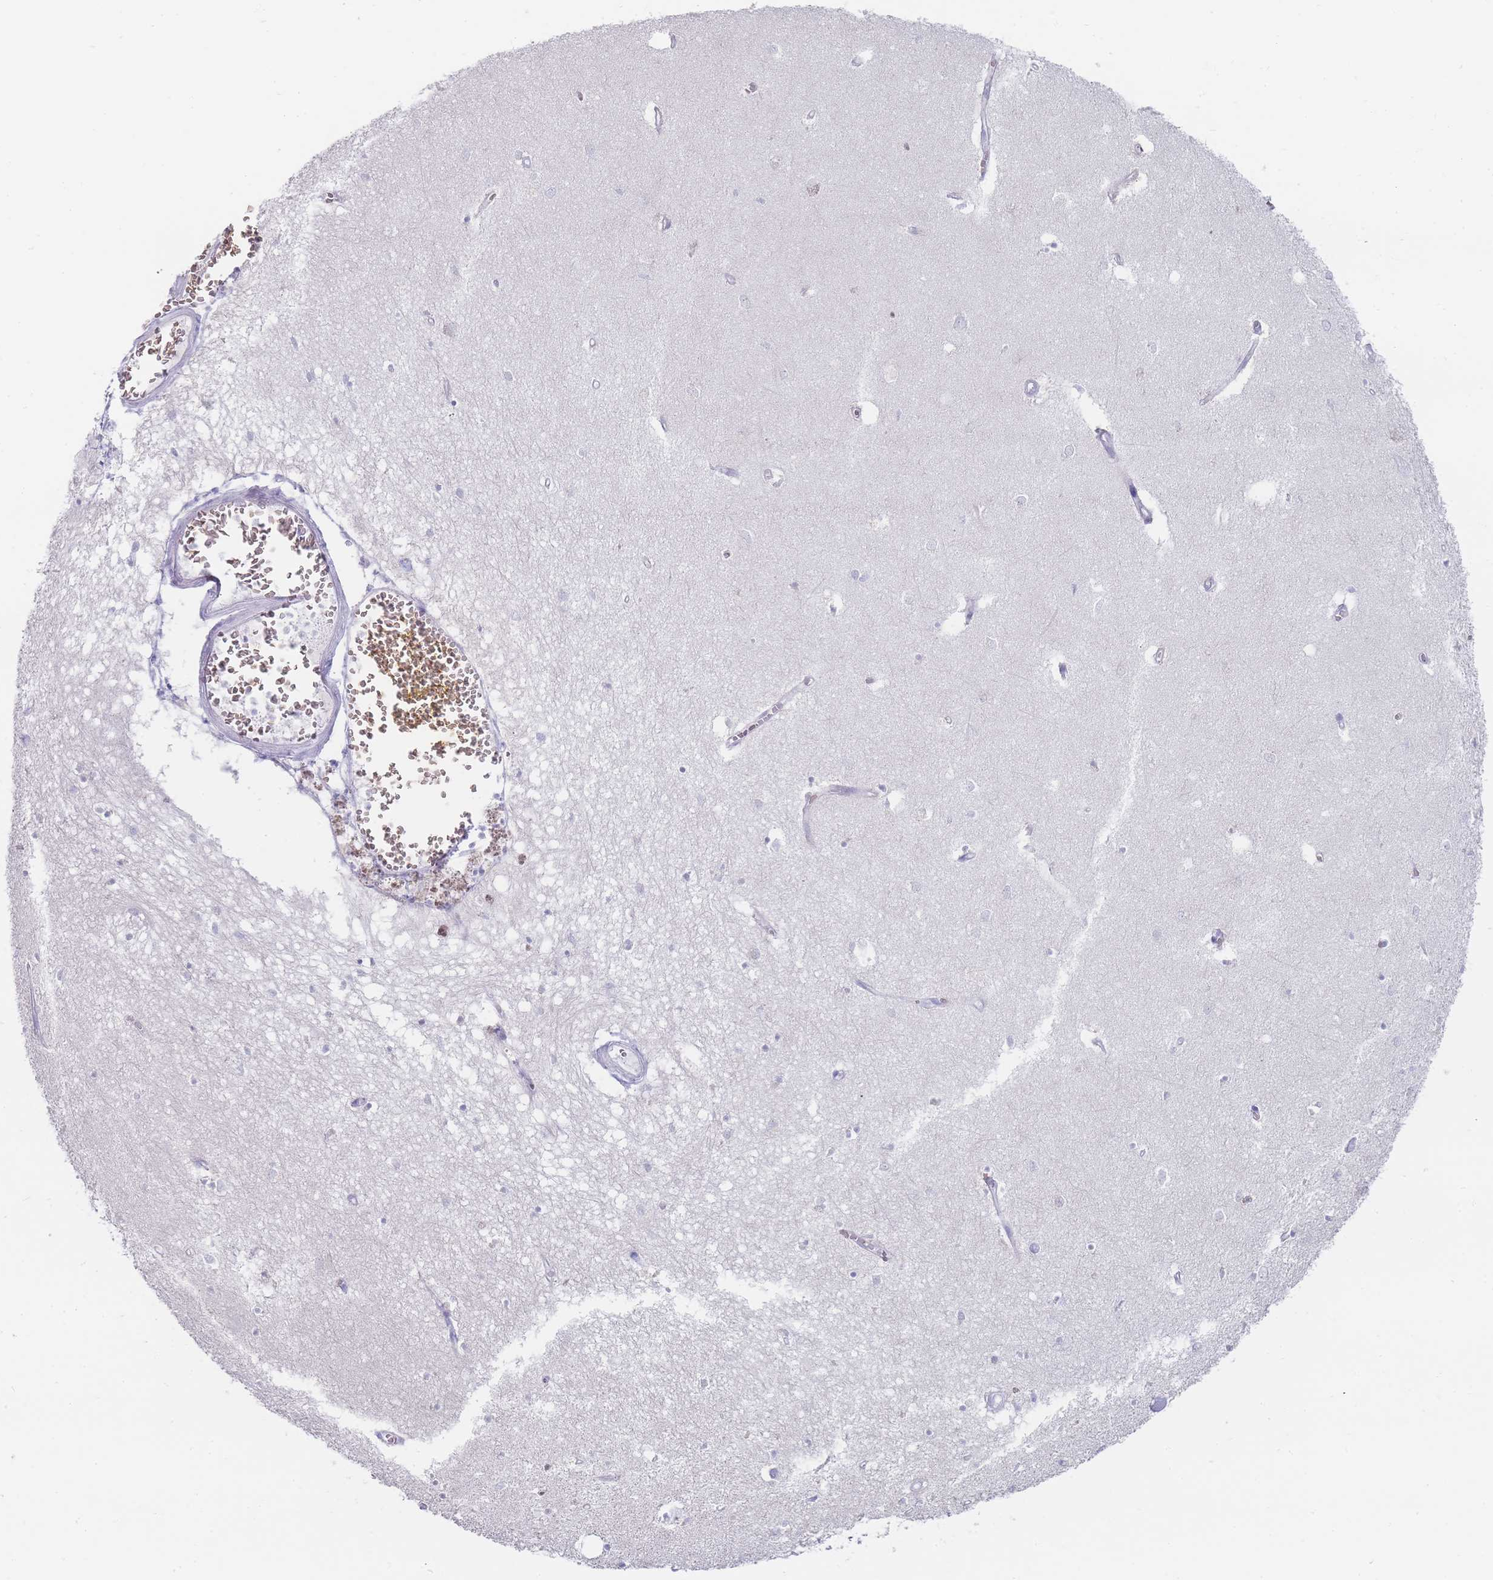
{"staining": {"intensity": "negative", "quantity": "none", "location": "none"}, "tissue": "hippocampus", "cell_type": "Glial cells", "image_type": "normal", "snomed": [{"axis": "morphology", "description": "Normal tissue, NOS"}, {"axis": "topography", "description": "Hippocampus"}], "caption": "The immunohistochemistry (IHC) histopathology image has no significant expression in glial cells of hippocampus.", "gene": "ENSG00000284931", "patient": {"sex": "female", "age": 64}}